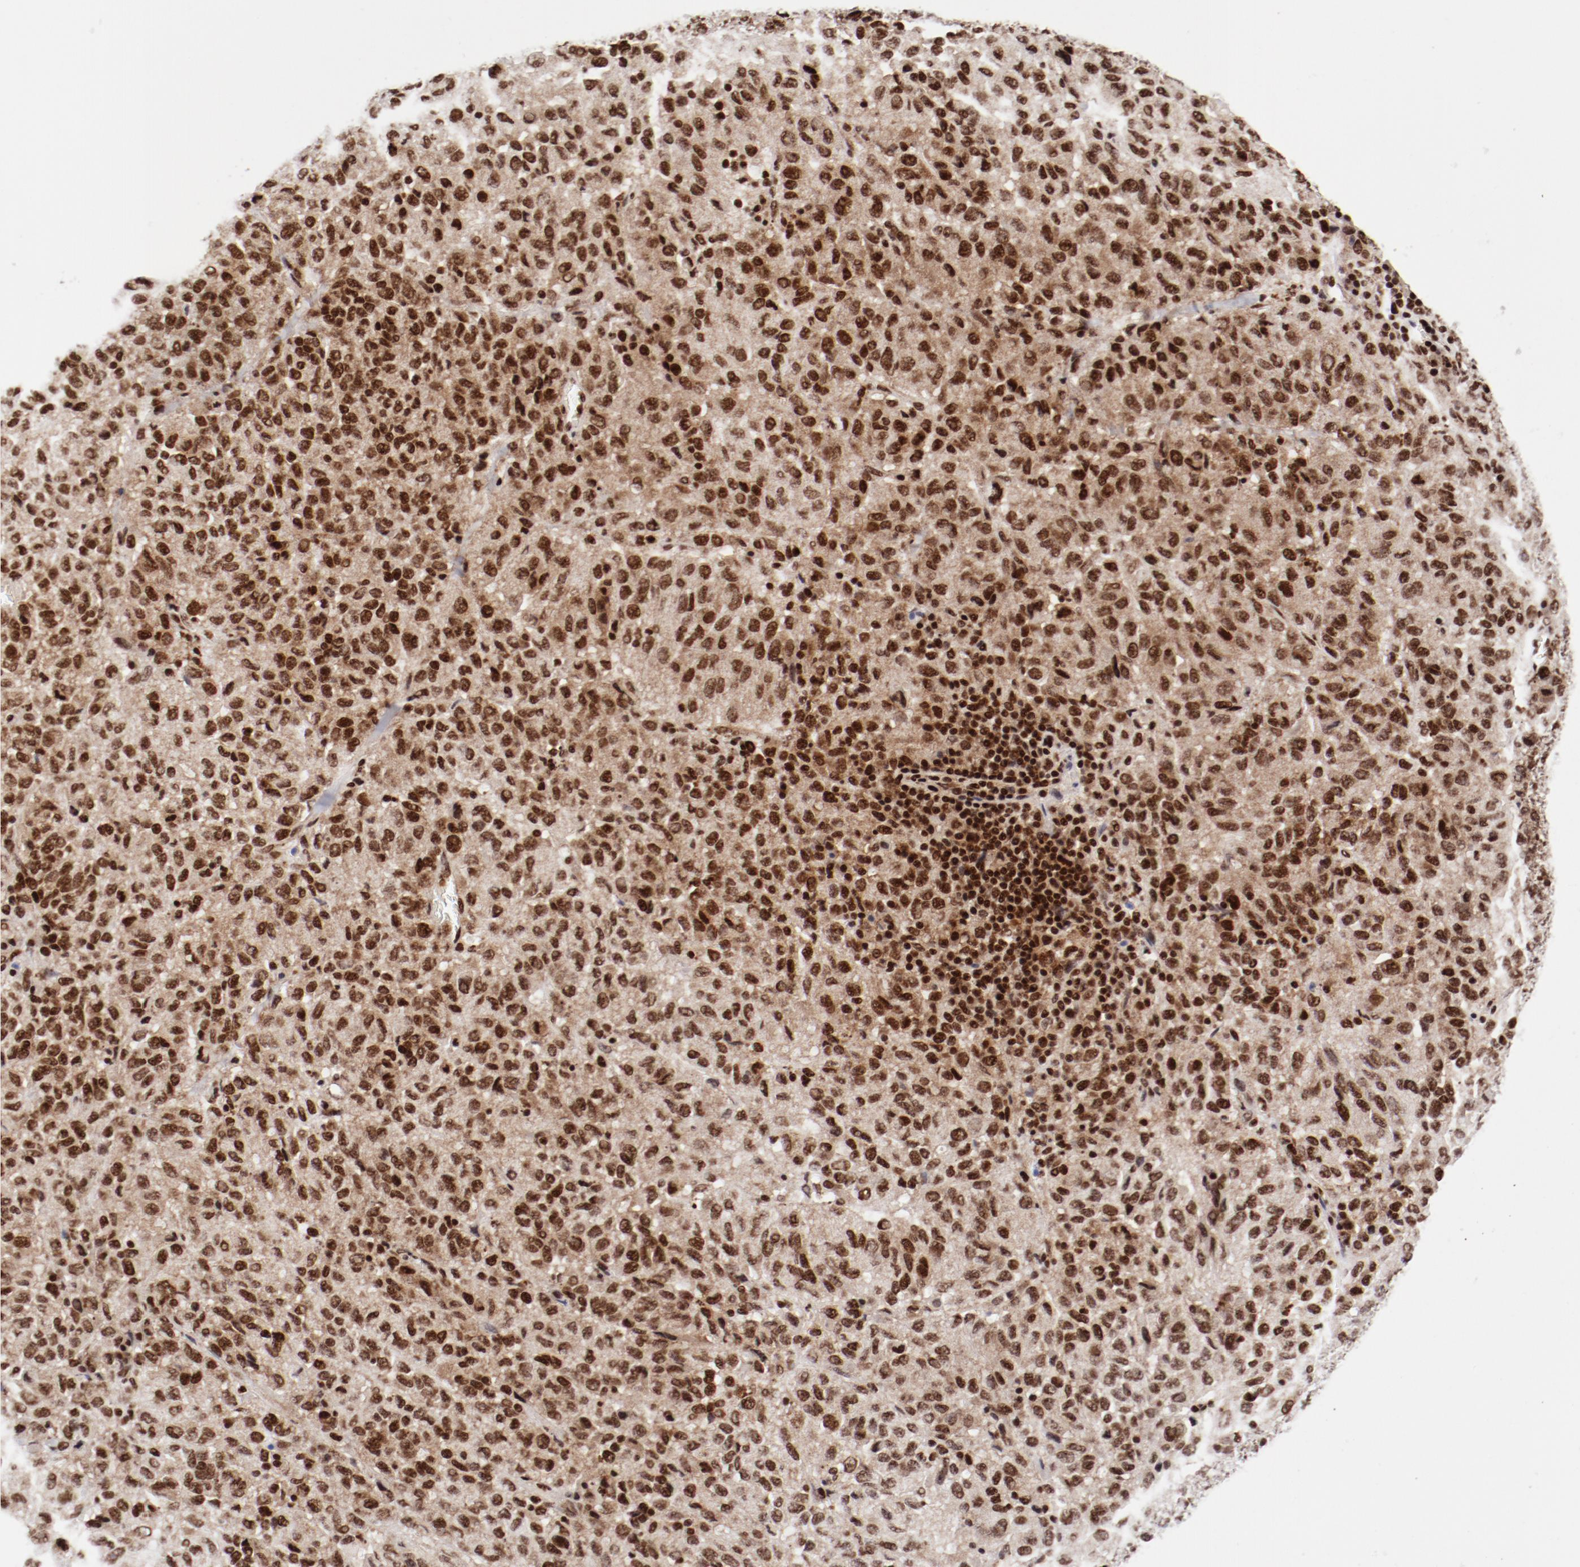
{"staining": {"intensity": "strong", "quantity": ">75%", "location": "nuclear"}, "tissue": "melanoma", "cell_type": "Tumor cells", "image_type": "cancer", "snomed": [{"axis": "morphology", "description": "Malignant melanoma, Metastatic site"}, {"axis": "topography", "description": "Lung"}], "caption": "Immunohistochemical staining of human melanoma exhibits high levels of strong nuclear positivity in approximately >75% of tumor cells.", "gene": "NFYB", "patient": {"sex": "male", "age": 64}}